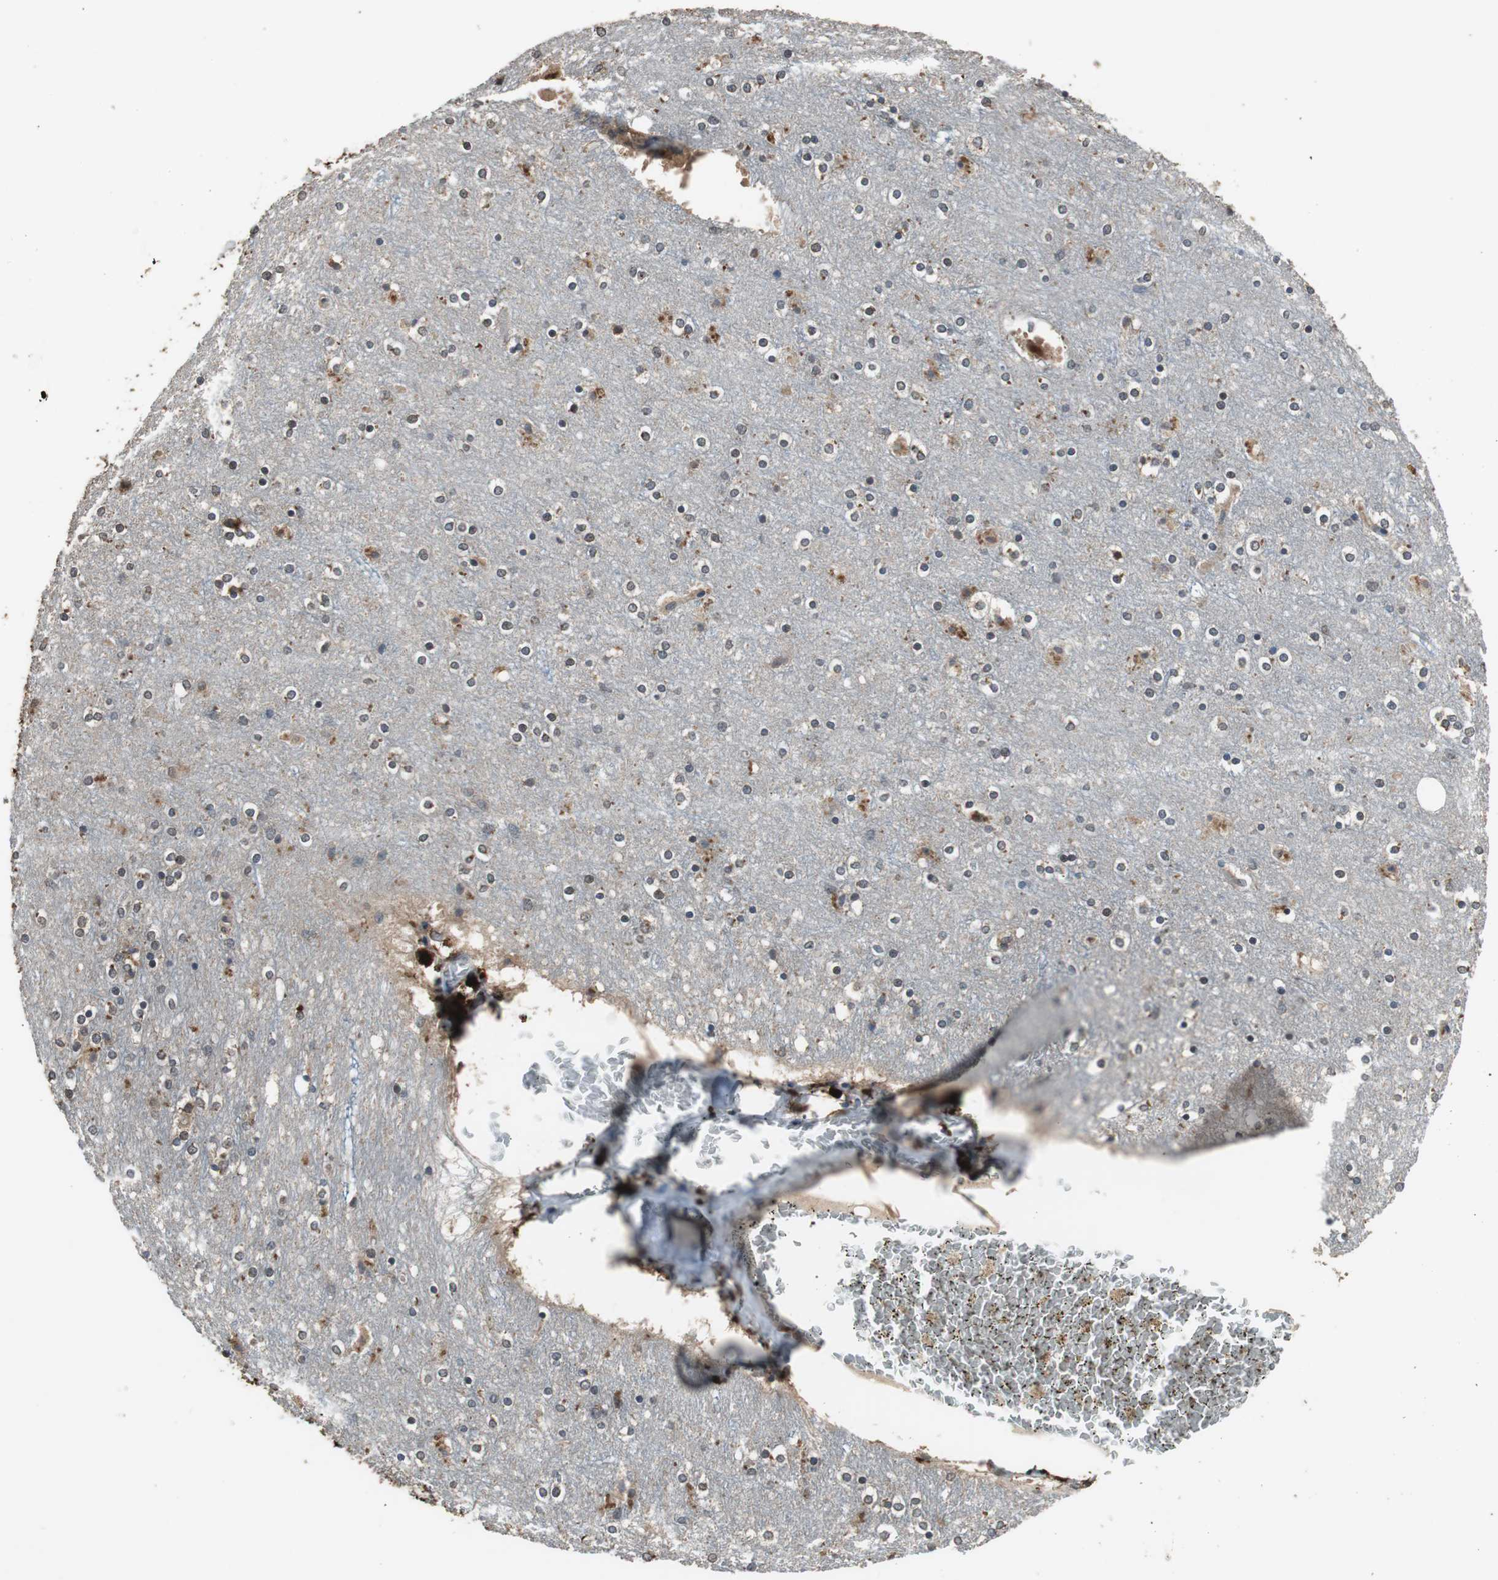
{"staining": {"intensity": "negative", "quantity": "none", "location": "none"}, "tissue": "cerebral cortex", "cell_type": "Endothelial cells", "image_type": "normal", "snomed": [{"axis": "morphology", "description": "Normal tissue, NOS"}, {"axis": "topography", "description": "Cerebral cortex"}], "caption": "A high-resolution histopathology image shows immunohistochemistry (IHC) staining of normal cerebral cortex, which exhibits no significant staining in endothelial cells. (Brightfield microscopy of DAB (3,3'-diaminobenzidine) immunohistochemistry (IHC) at high magnification).", "gene": "PI4KB", "patient": {"sex": "female", "age": 54}}